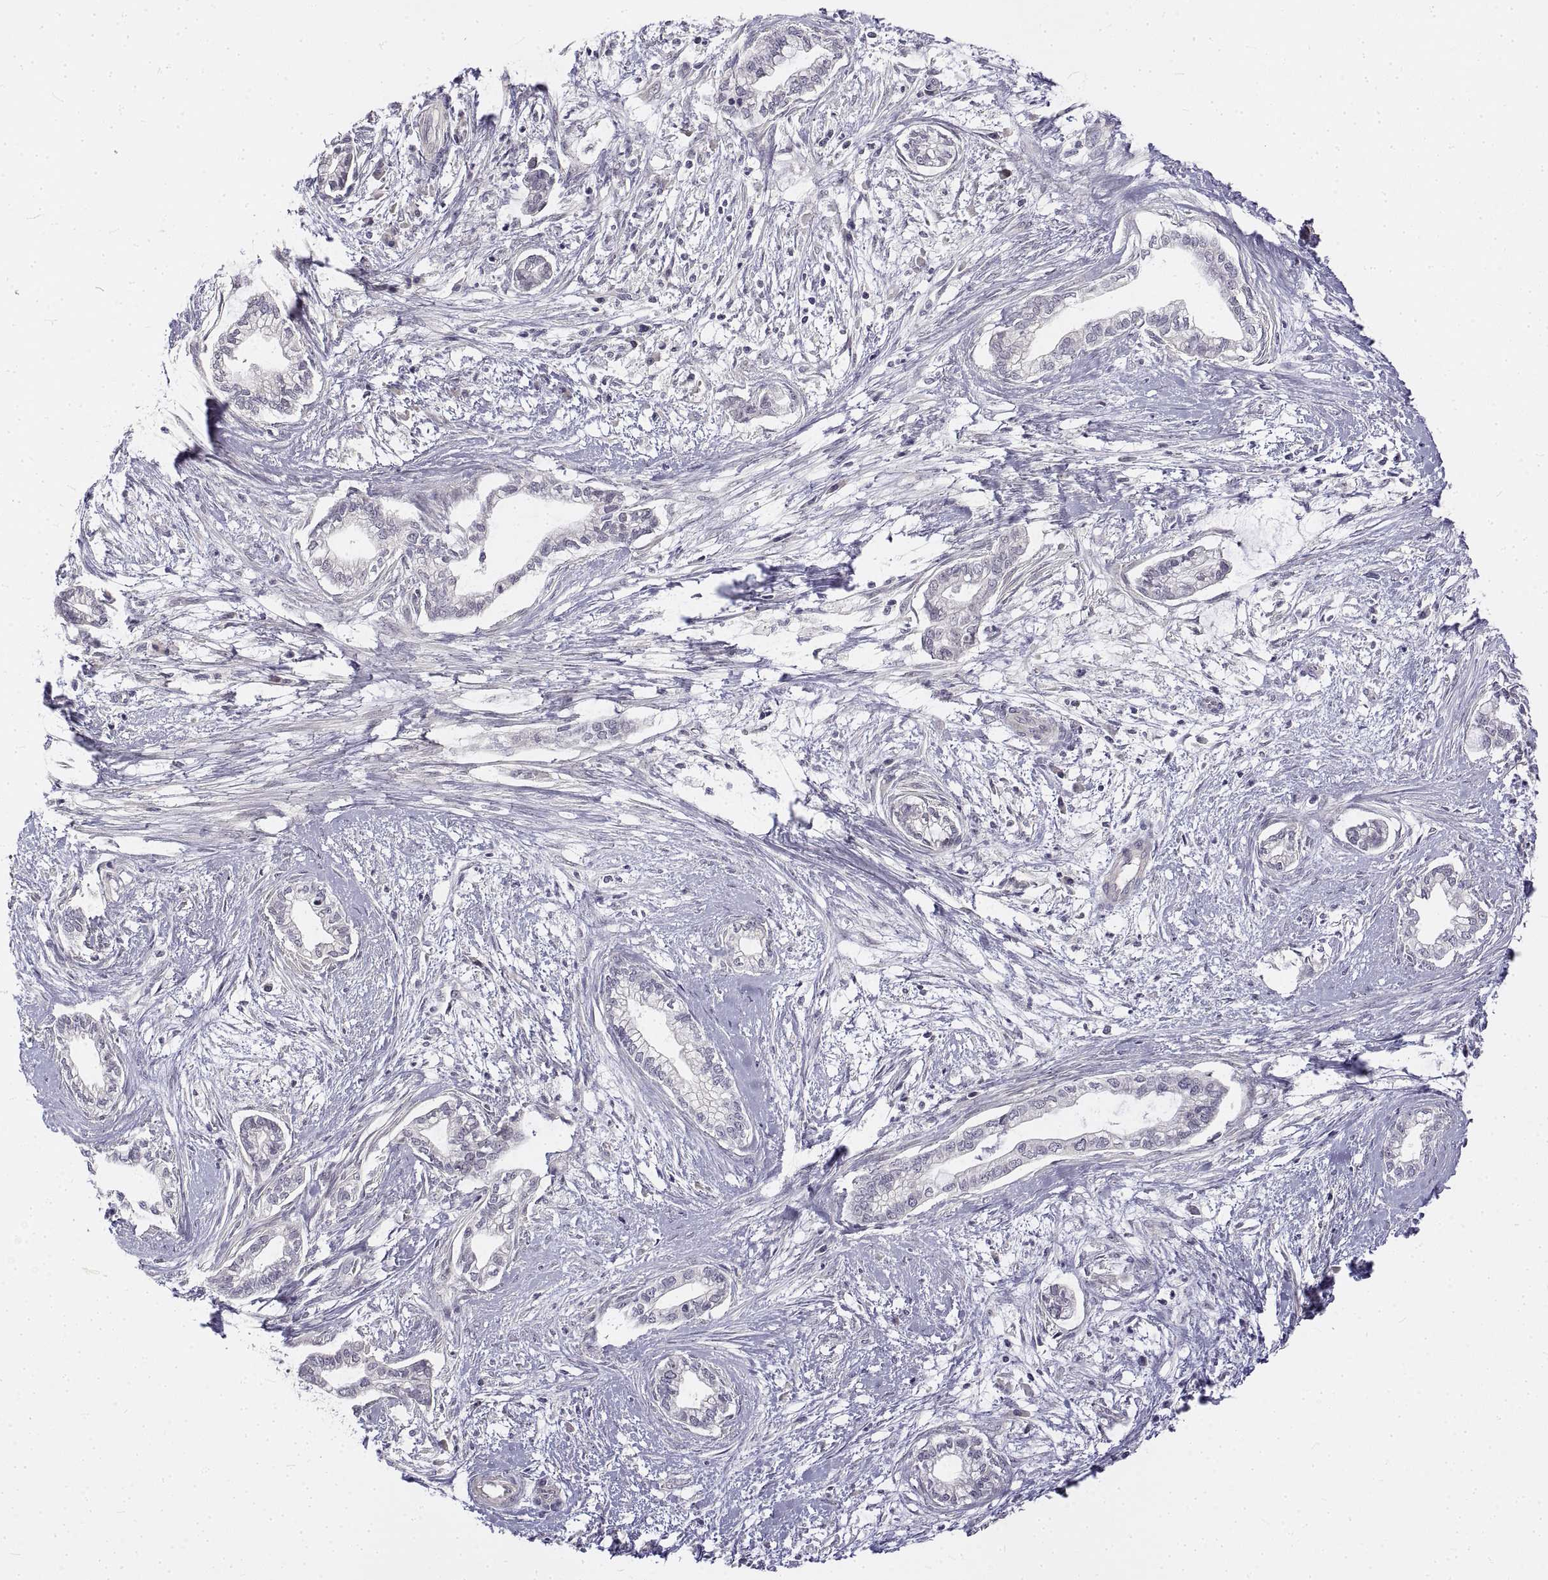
{"staining": {"intensity": "negative", "quantity": "none", "location": "none"}, "tissue": "cervical cancer", "cell_type": "Tumor cells", "image_type": "cancer", "snomed": [{"axis": "morphology", "description": "Adenocarcinoma, NOS"}, {"axis": "topography", "description": "Cervix"}], "caption": "The micrograph reveals no significant positivity in tumor cells of cervical cancer (adenocarcinoma).", "gene": "ANO2", "patient": {"sex": "female", "age": 62}}